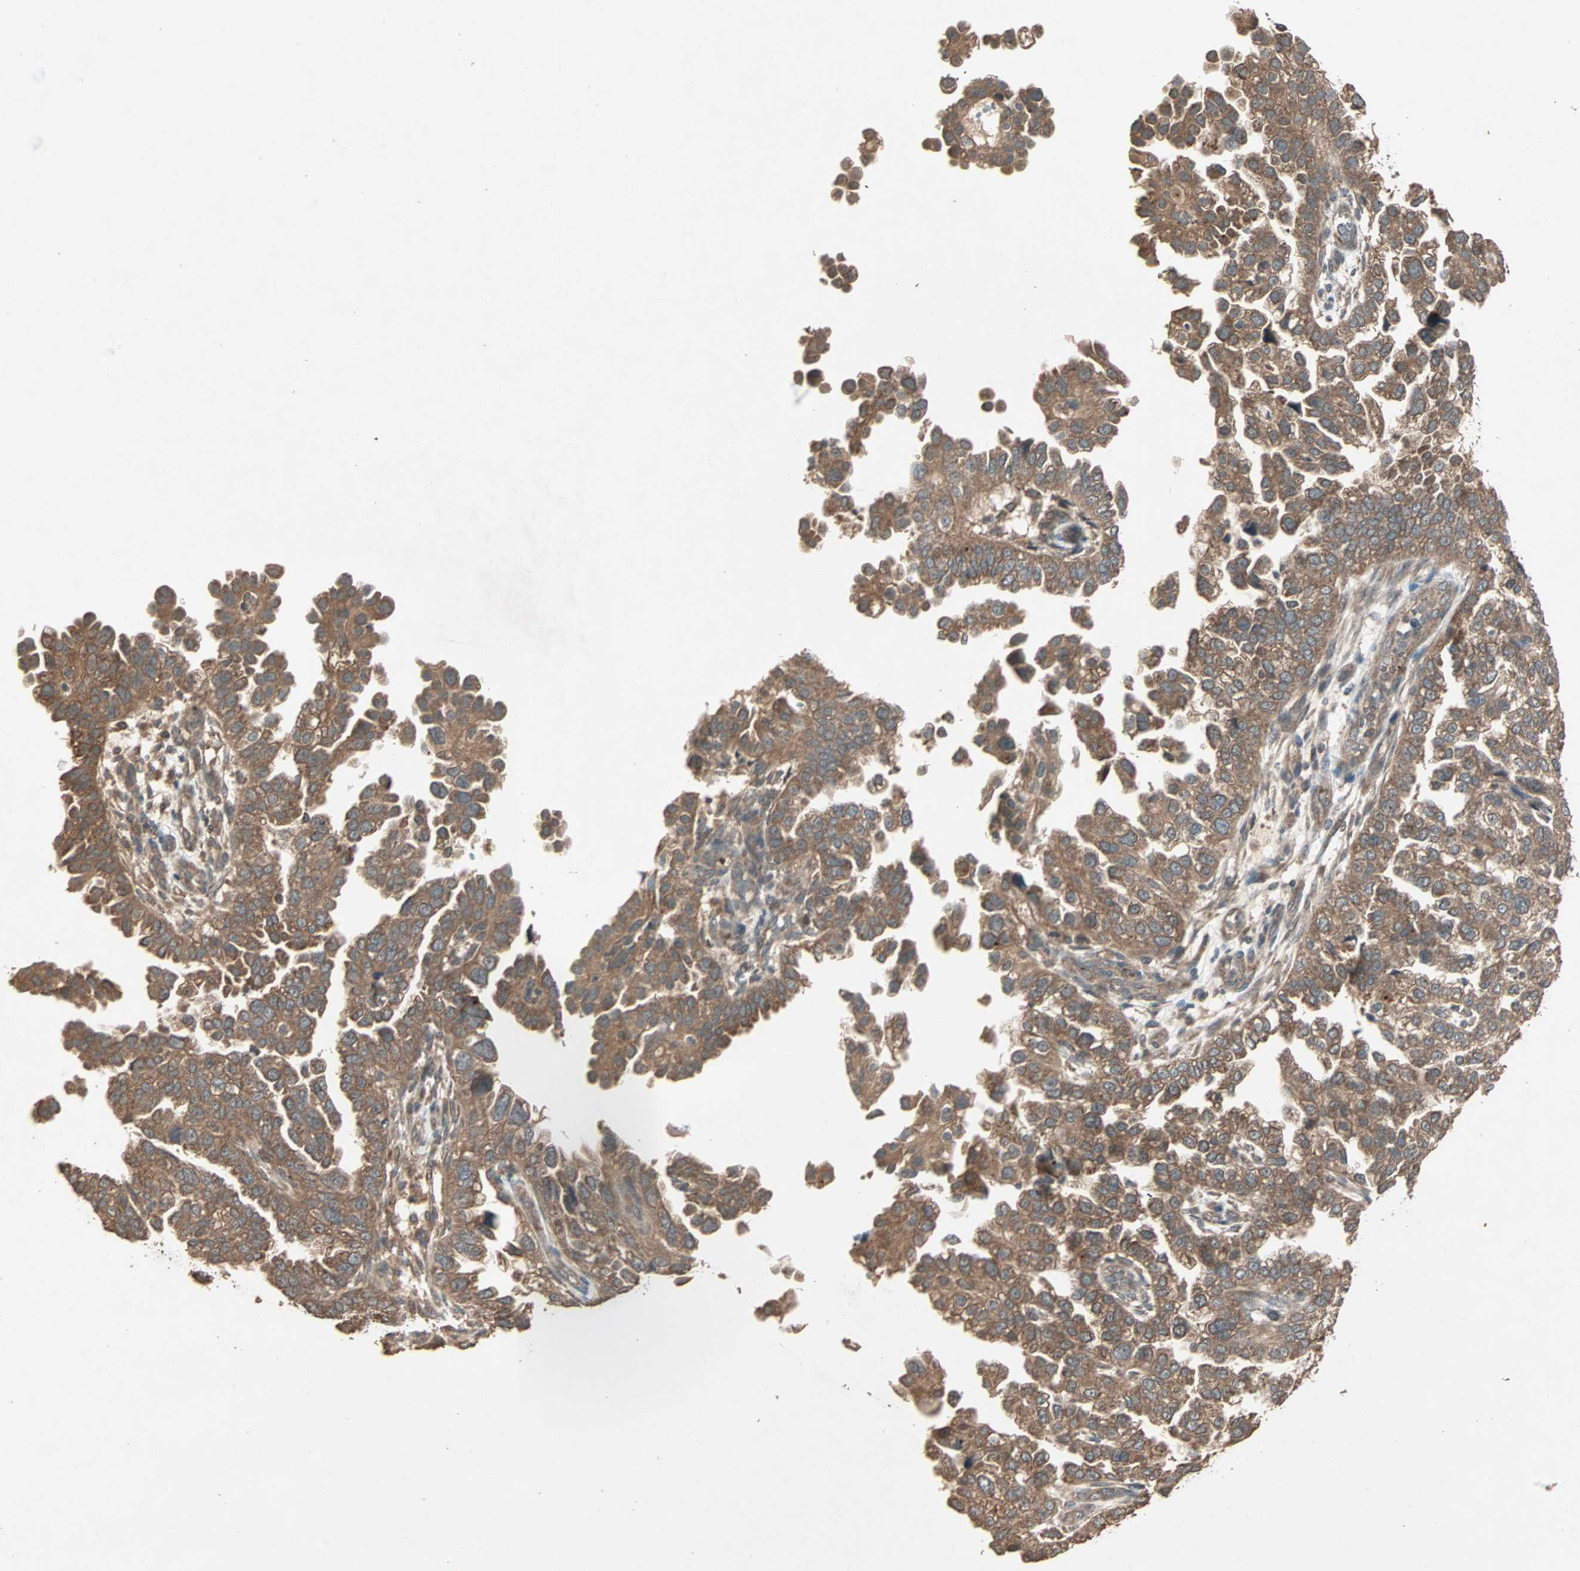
{"staining": {"intensity": "moderate", "quantity": ">75%", "location": "cytoplasmic/membranous"}, "tissue": "endometrial cancer", "cell_type": "Tumor cells", "image_type": "cancer", "snomed": [{"axis": "morphology", "description": "Adenocarcinoma, NOS"}, {"axis": "topography", "description": "Endometrium"}], "caption": "Protein staining of adenocarcinoma (endometrial) tissue displays moderate cytoplasmic/membranous expression in about >75% of tumor cells. The staining was performed using DAB to visualize the protein expression in brown, while the nuclei were stained in blue with hematoxylin (Magnification: 20x).", "gene": "UBAC1", "patient": {"sex": "female", "age": 85}}